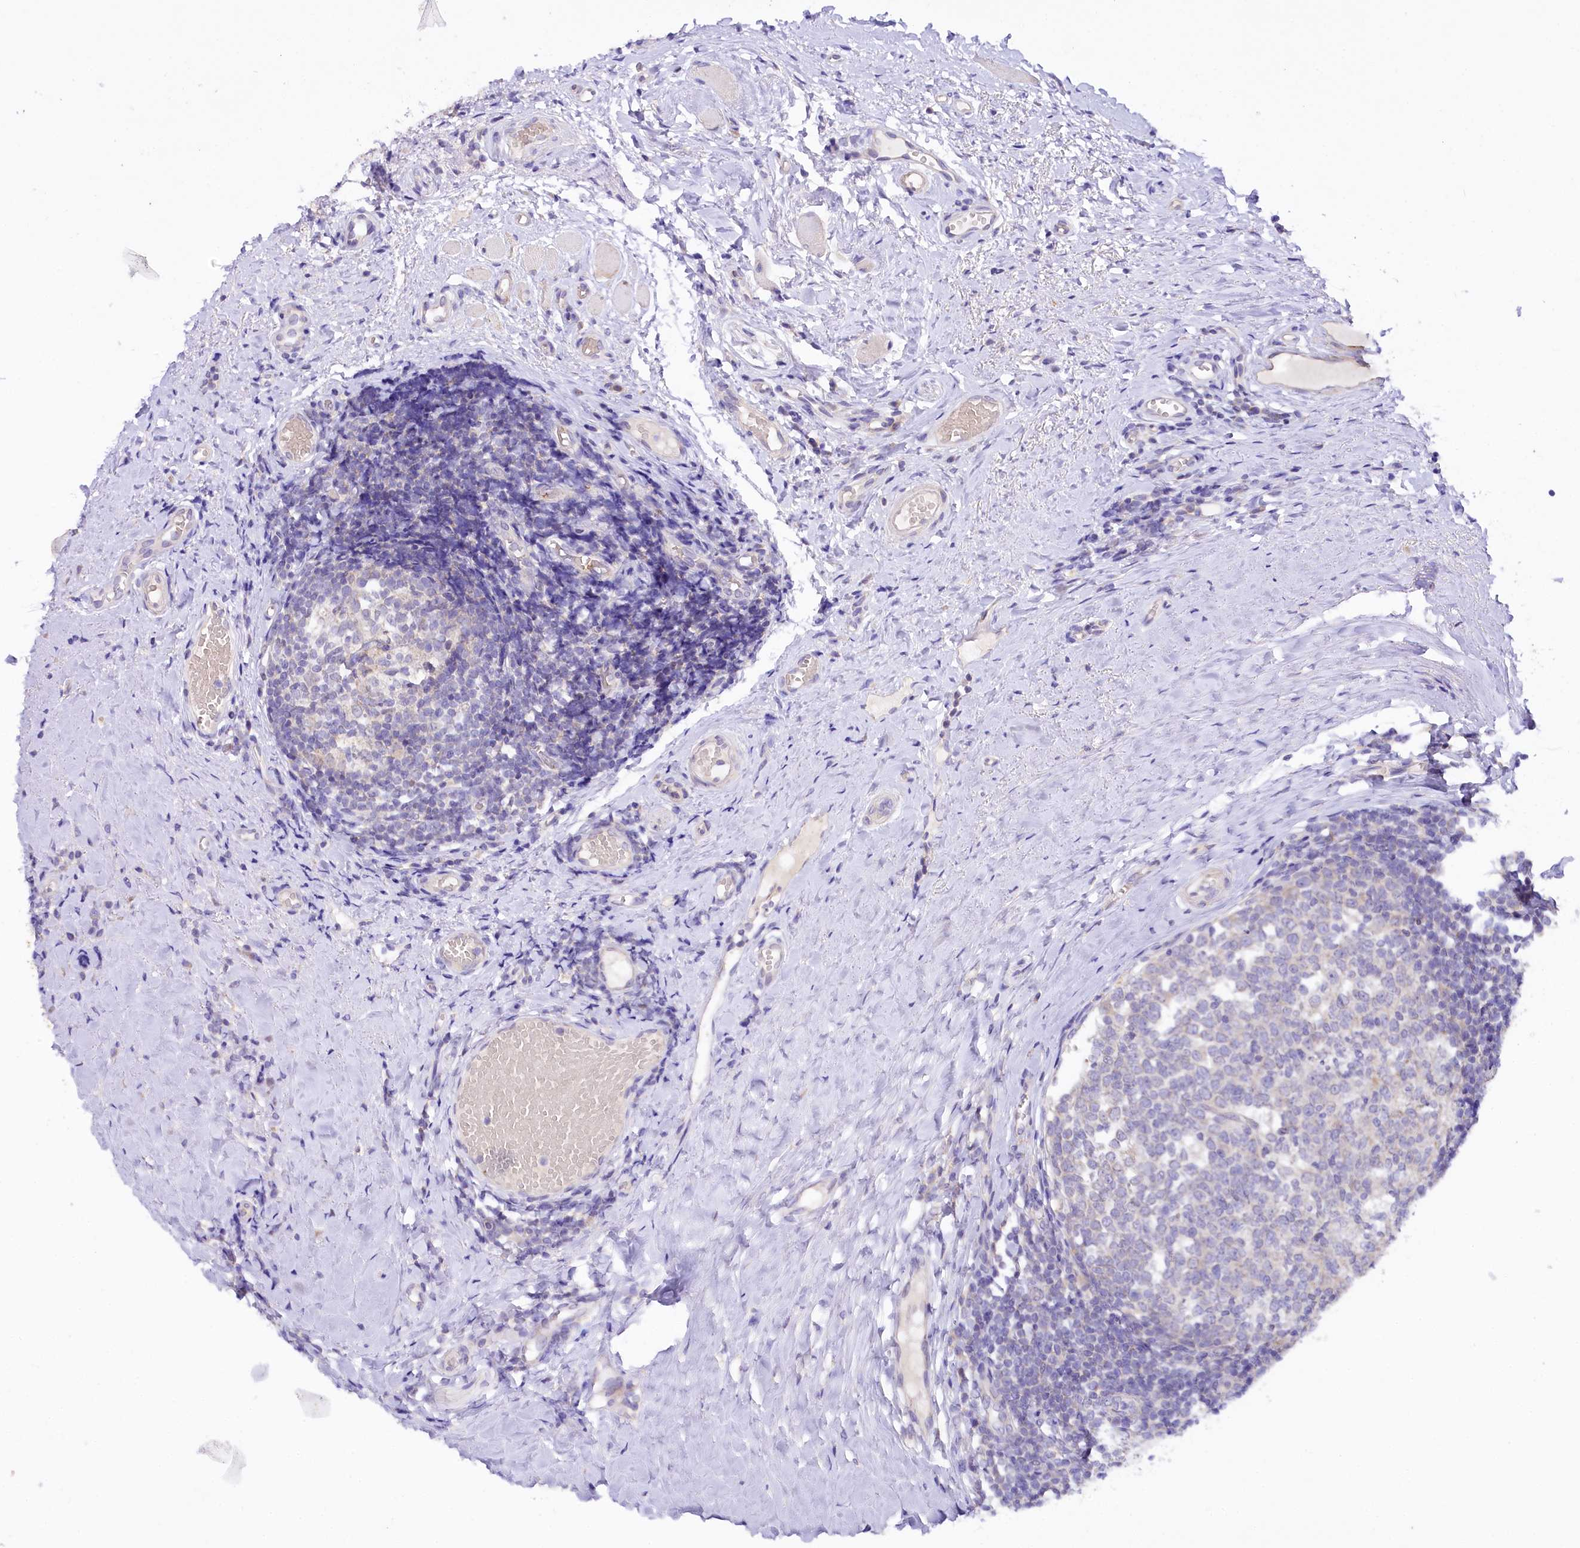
{"staining": {"intensity": "weak", "quantity": "<25%", "location": "cytoplasmic/membranous"}, "tissue": "tonsil", "cell_type": "Germinal center cells", "image_type": "normal", "snomed": [{"axis": "morphology", "description": "Normal tissue, NOS"}, {"axis": "topography", "description": "Tonsil"}], "caption": "The IHC photomicrograph has no significant expression in germinal center cells of tonsil.", "gene": "CEP295", "patient": {"sex": "female", "age": 19}}